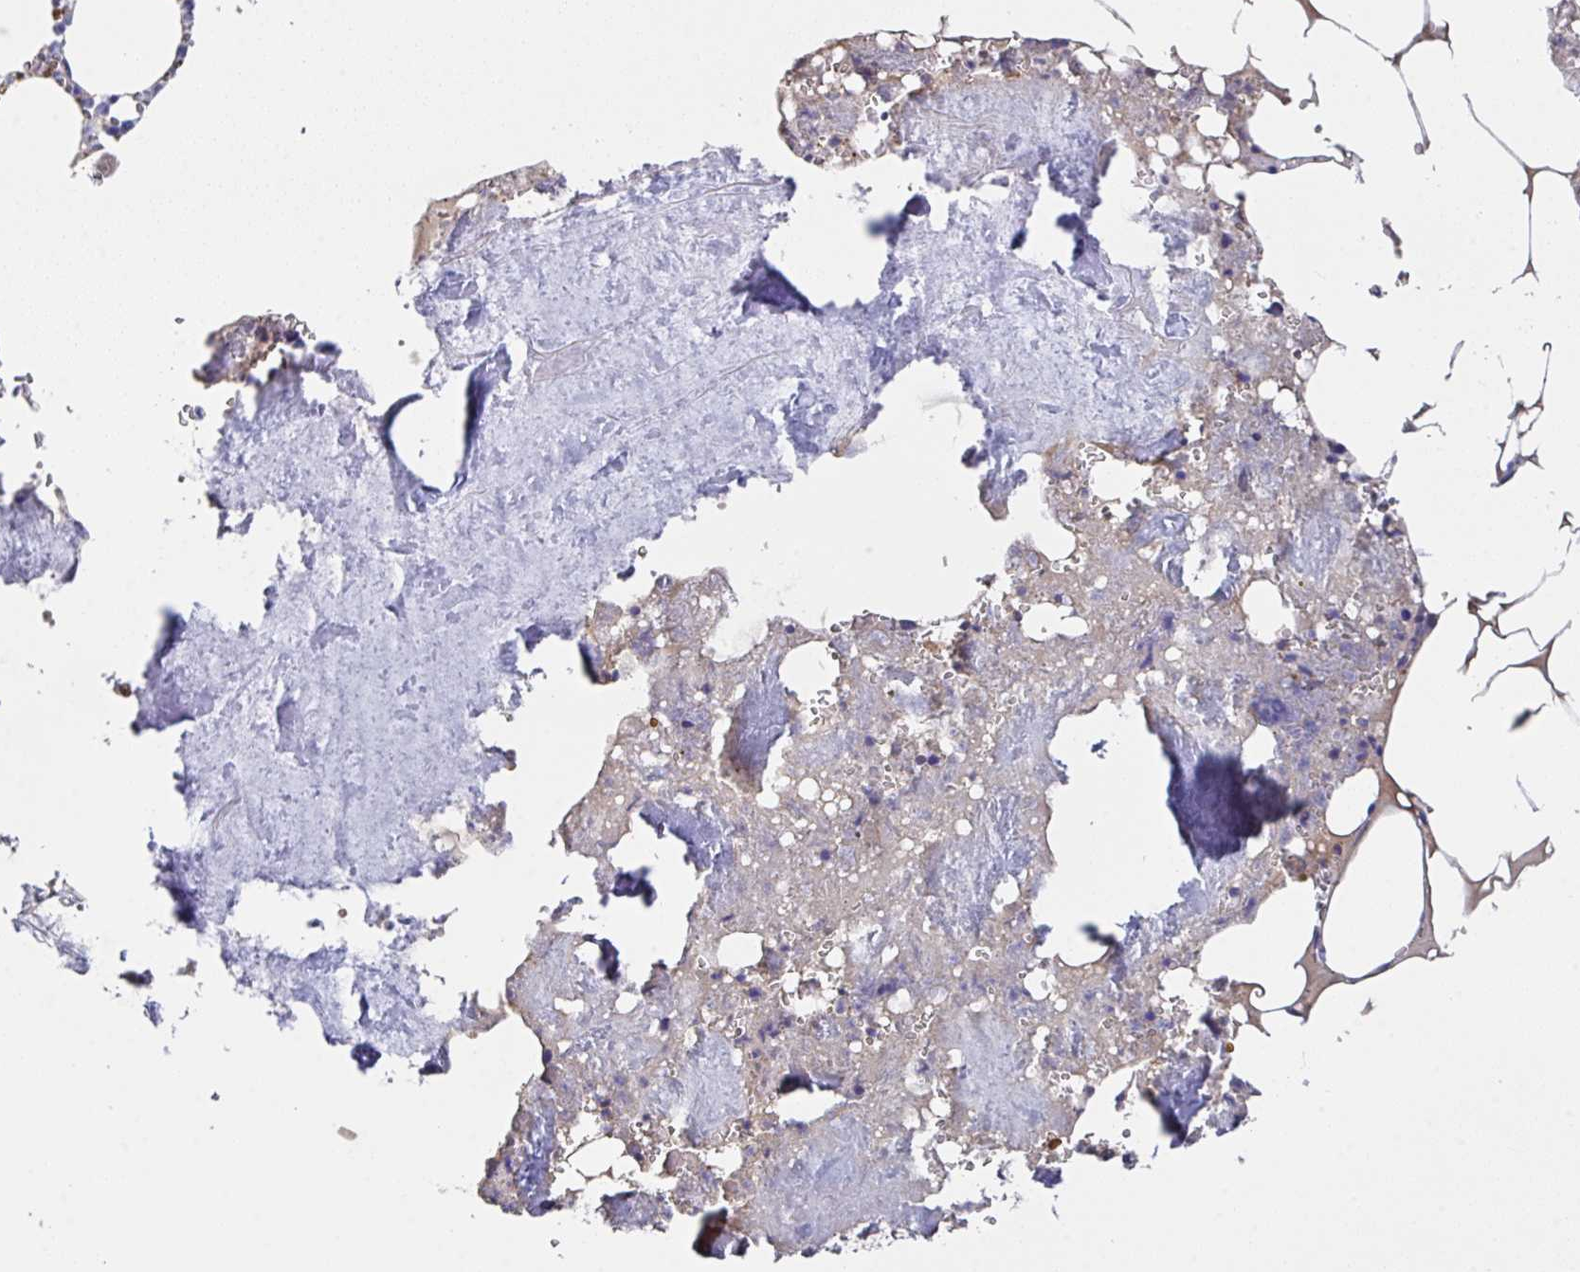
{"staining": {"intensity": "moderate", "quantity": "25%-75%", "location": "cytoplasmic/membranous"}, "tissue": "bone marrow", "cell_type": "Hematopoietic cells", "image_type": "normal", "snomed": [{"axis": "morphology", "description": "Normal tissue, NOS"}, {"axis": "topography", "description": "Bone marrow"}], "caption": "Normal bone marrow displays moderate cytoplasmic/membranous positivity in approximately 25%-75% of hematopoietic cells, visualized by immunohistochemistry. The staining was performed using DAB (3,3'-diaminobenzidine) to visualize the protein expression in brown, while the nuclei were stained in blue with hematoxylin (Magnification: 20x).", "gene": "TFAP2C", "patient": {"sex": "male", "age": 54}}